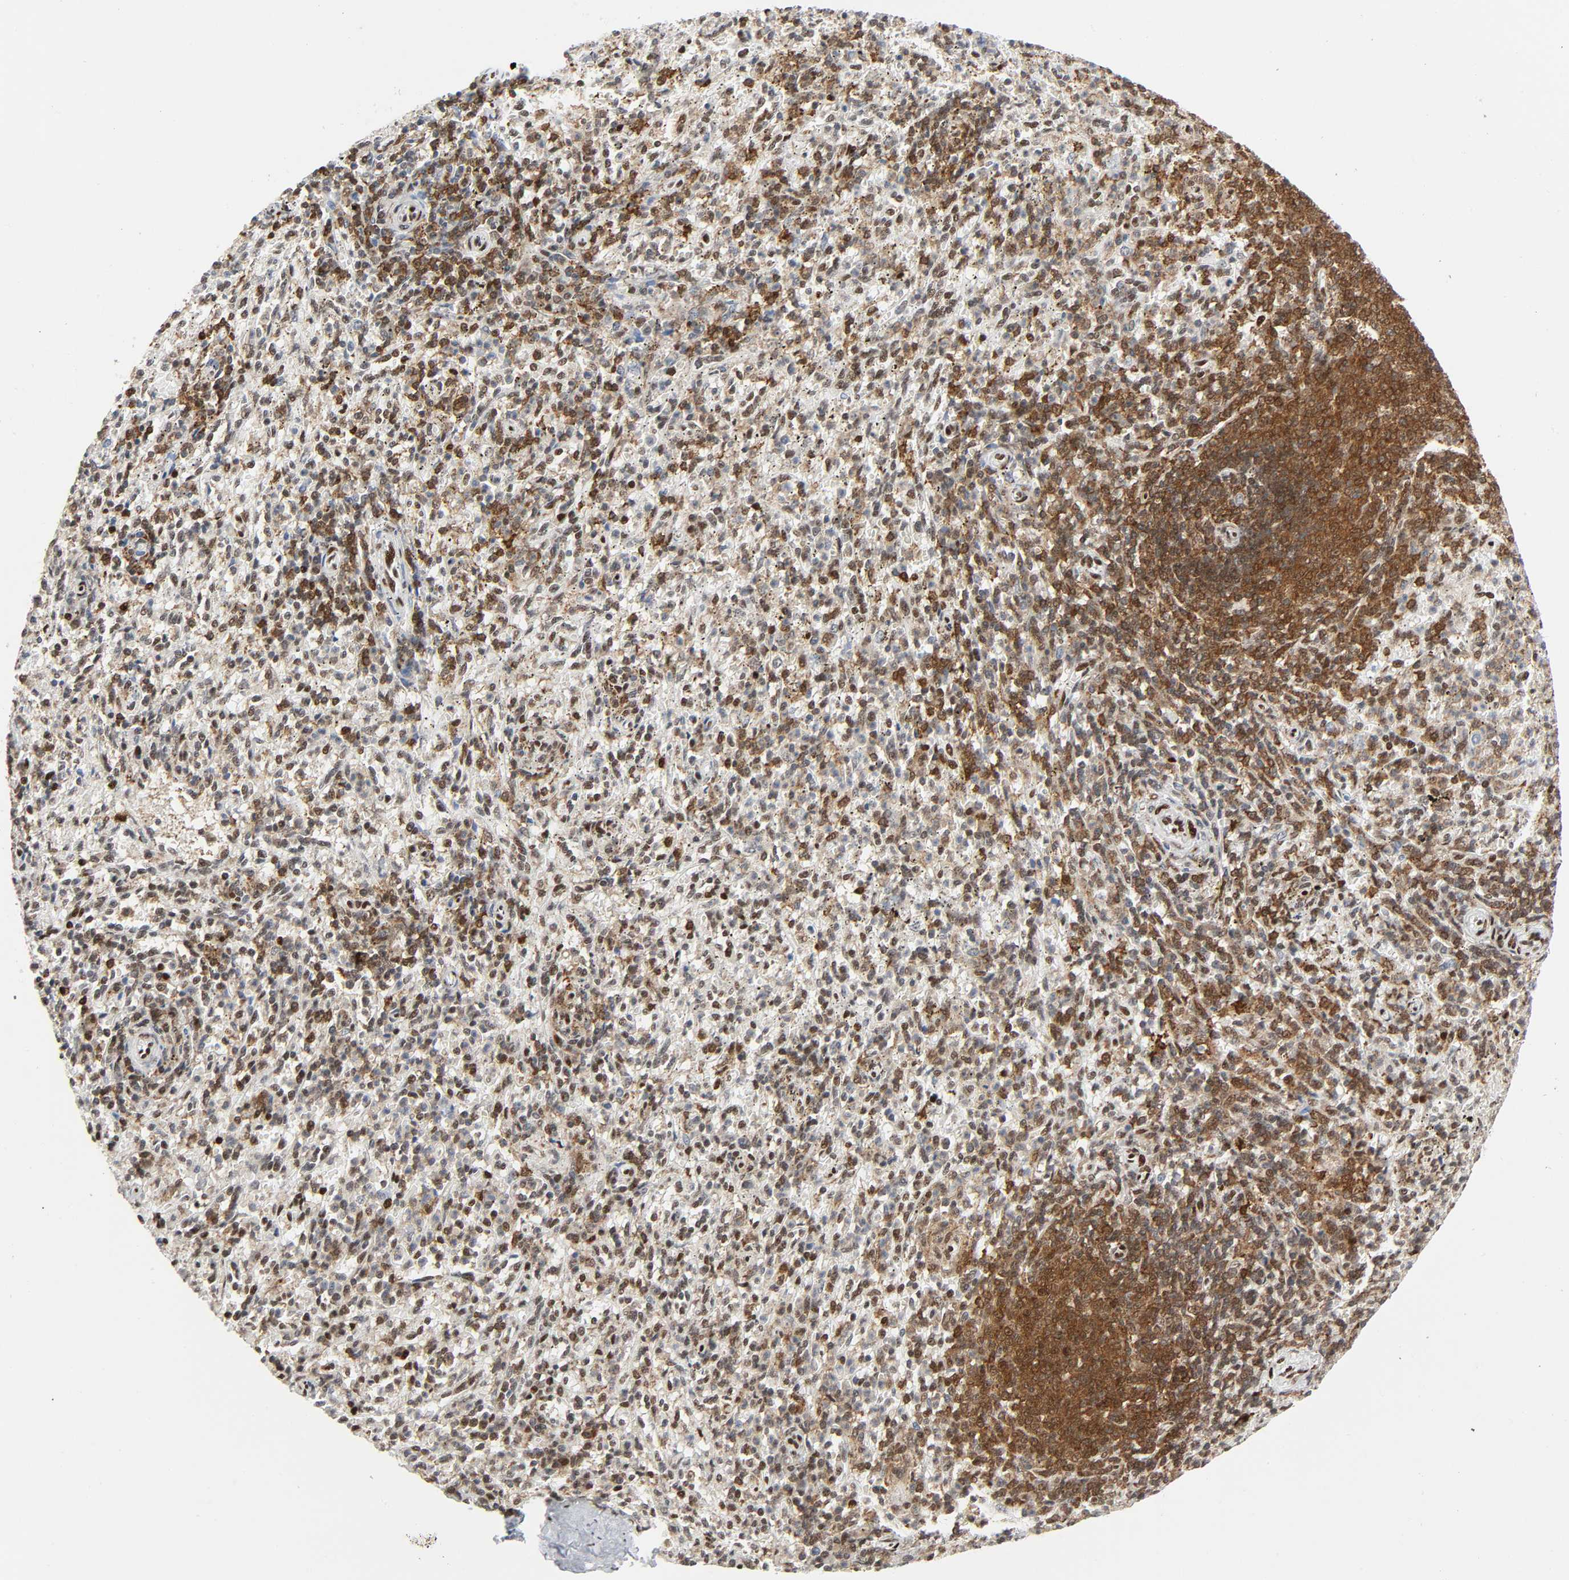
{"staining": {"intensity": "strong", "quantity": ">75%", "location": "cytoplasmic/membranous,nuclear"}, "tissue": "spleen", "cell_type": "Cells in red pulp", "image_type": "normal", "snomed": [{"axis": "morphology", "description": "Normal tissue, NOS"}, {"axis": "topography", "description": "Spleen"}], "caption": "A brown stain labels strong cytoplasmic/membranous,nuclear positivity of a protein in cells in red pulp of normal spleen. (brown staining indicates protein expression, while blue staining denotes nuclei).", "gene": "WAS", "patient": {"sex": "female", "age": 10}}